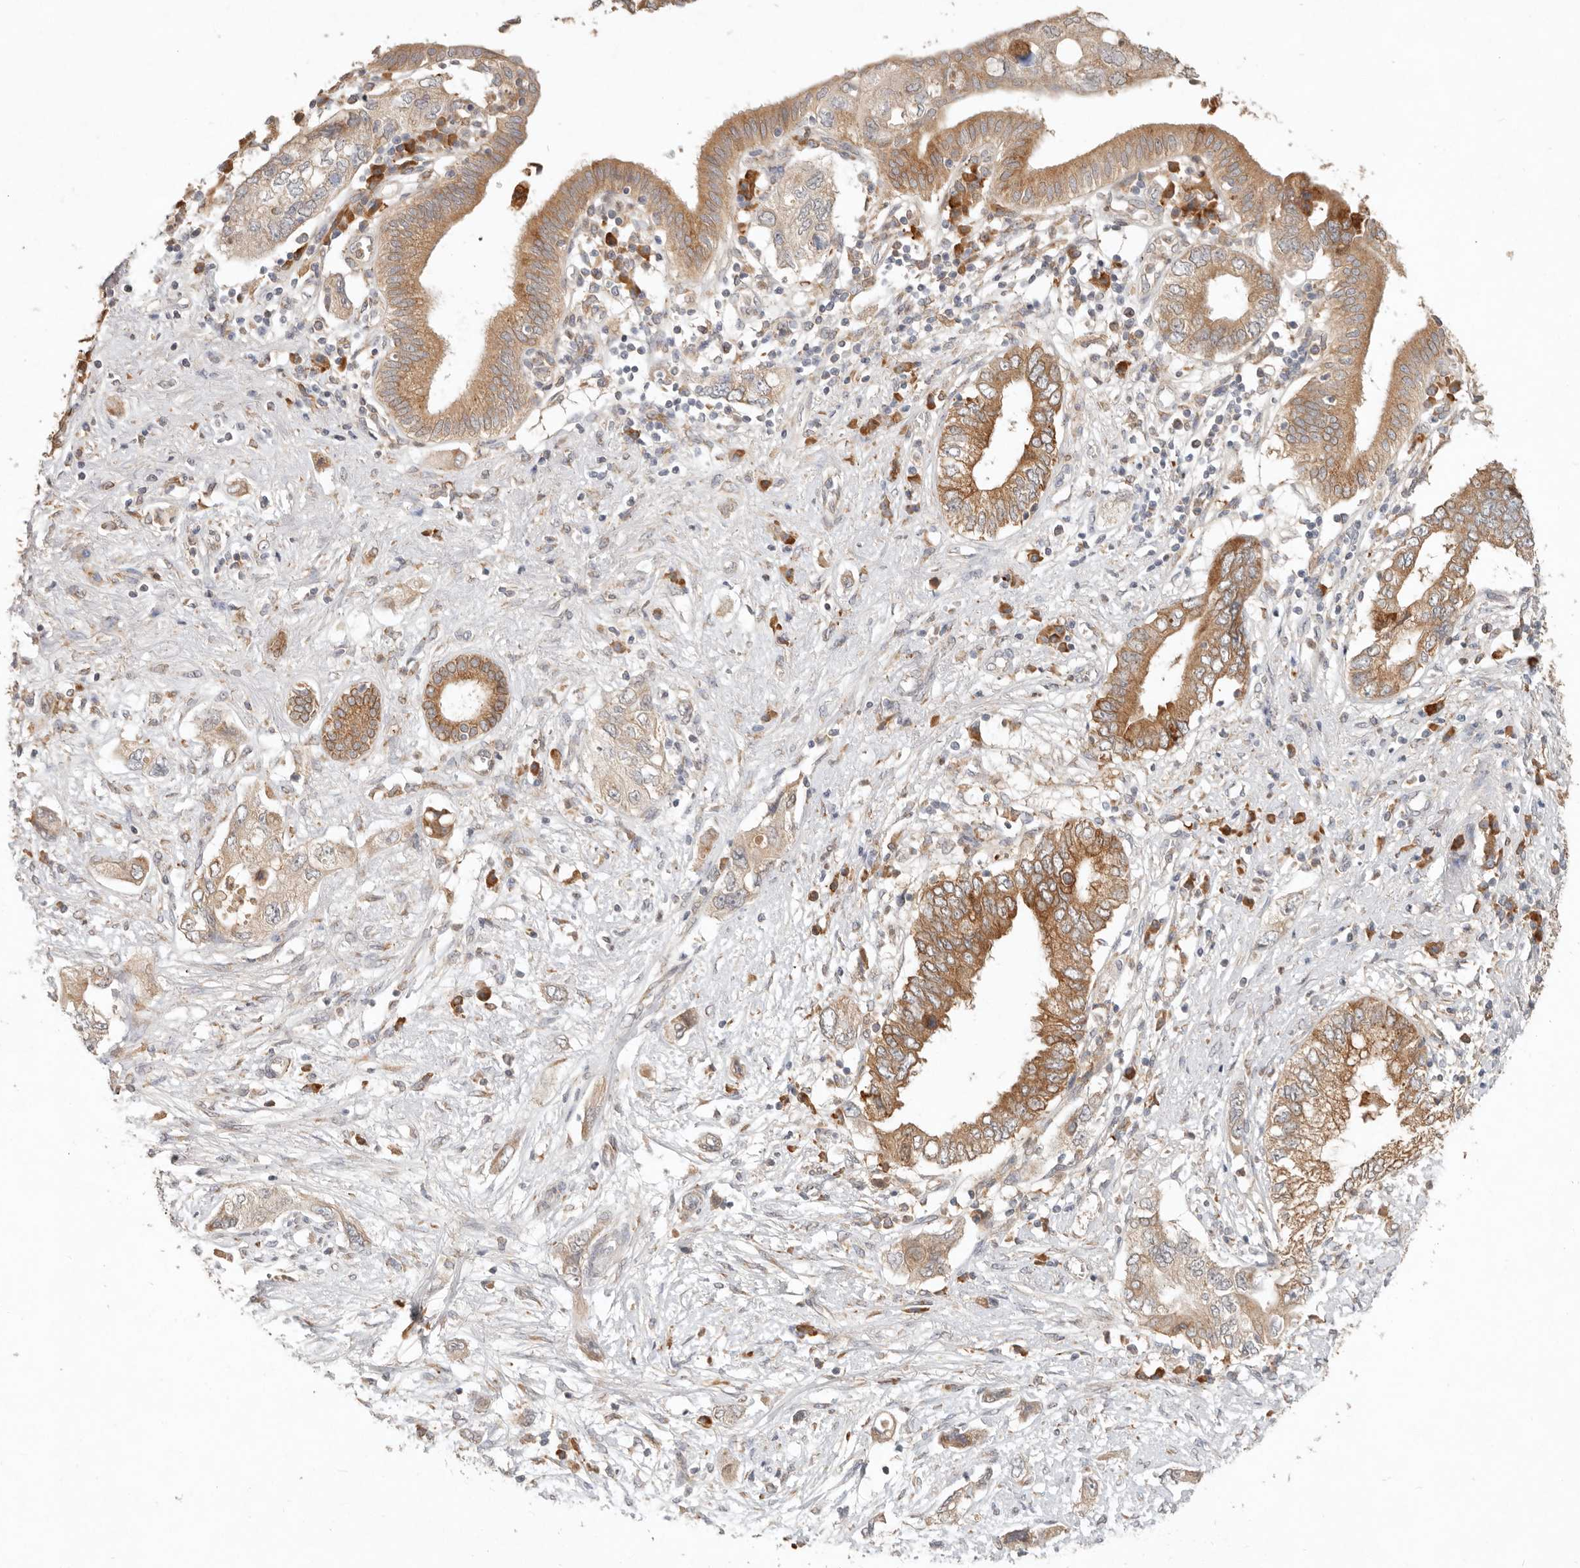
{"staining": {"intensity": "moderate", "quantity": ">75%", "location": "cytoplasmic/membranous"}, "tissue": "pancreatic cancer", "cell_type": "Tumor cells", "image_type": "cancer", "snomed": [{"axis": "morphology", "description": "Adenocarcinoma, NOS"}, {"axis": "topography", "description": "Pancreas"}], "caption": "The photomicrograph shows staining of pancreatic cancer (adenocarcinoma), revealing moderate cytoplasmic/membranous protein positivity (brown color) within tumor cells.", "gene": "ARHGEF10L", "patient": {"sex": "female", "age": 73}}